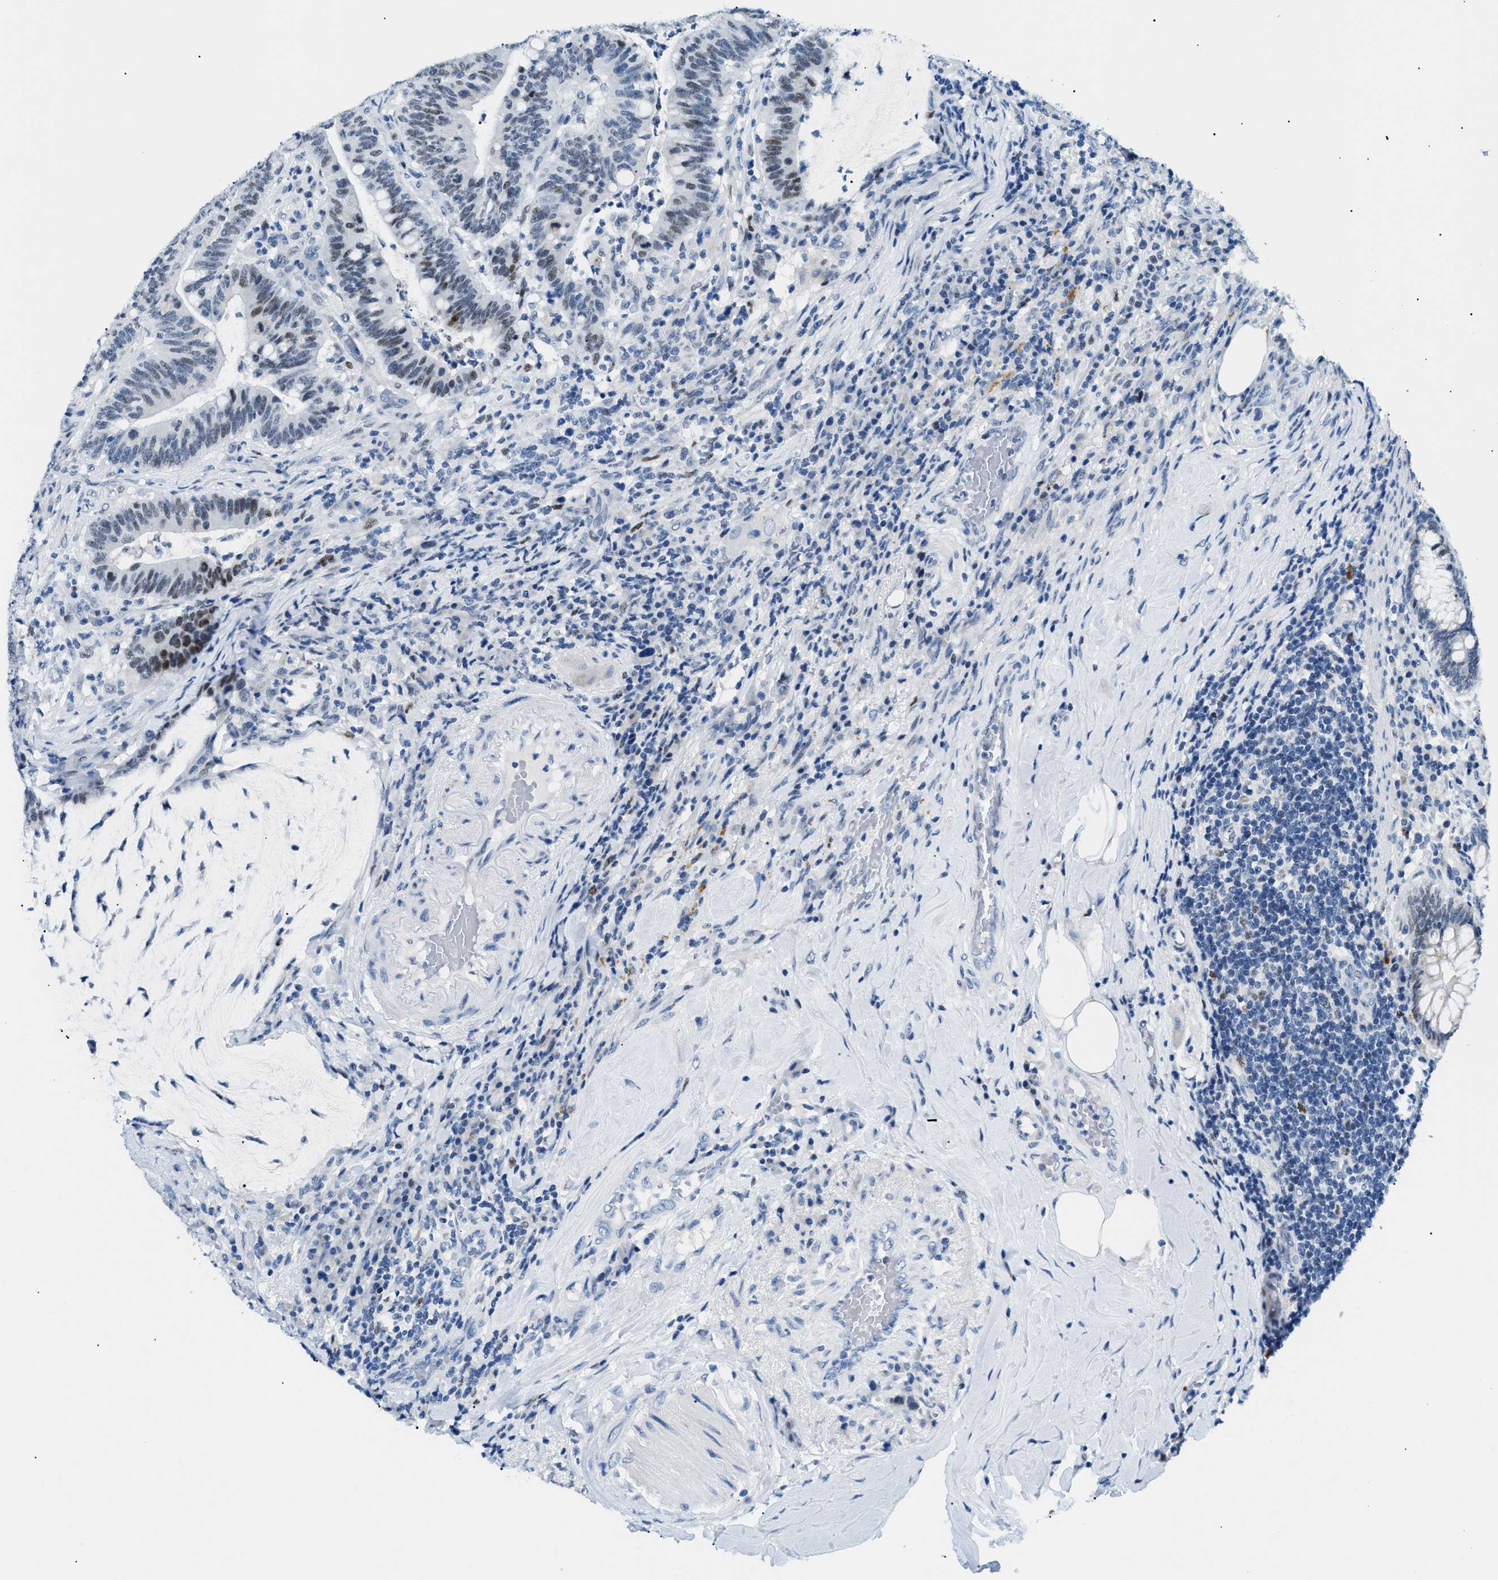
{"staining": {"intensity": "moderate", "quantity": "25%-75%", "location": "nuclear"}, "tissue": "colorectal cancer", "cell_type": "Tumor cells", "image_type": "cancer", "snomed": [{"axis": "morphology", "description": "Normal tissue, NOS"}, {"axis": "morphology", "description": "Adenocarcinoma, NOS"}, {"axis": "topography", "description": "Colon"}], "caption": "Human colorectal cancer (adenocarcinoma) stained with a brown dye reveals moderate nuclear positive positivity in about 25%-75% of tumor cells.", "gene": "SMARCC1", "patient": {"sex": "female", "age": 66}}